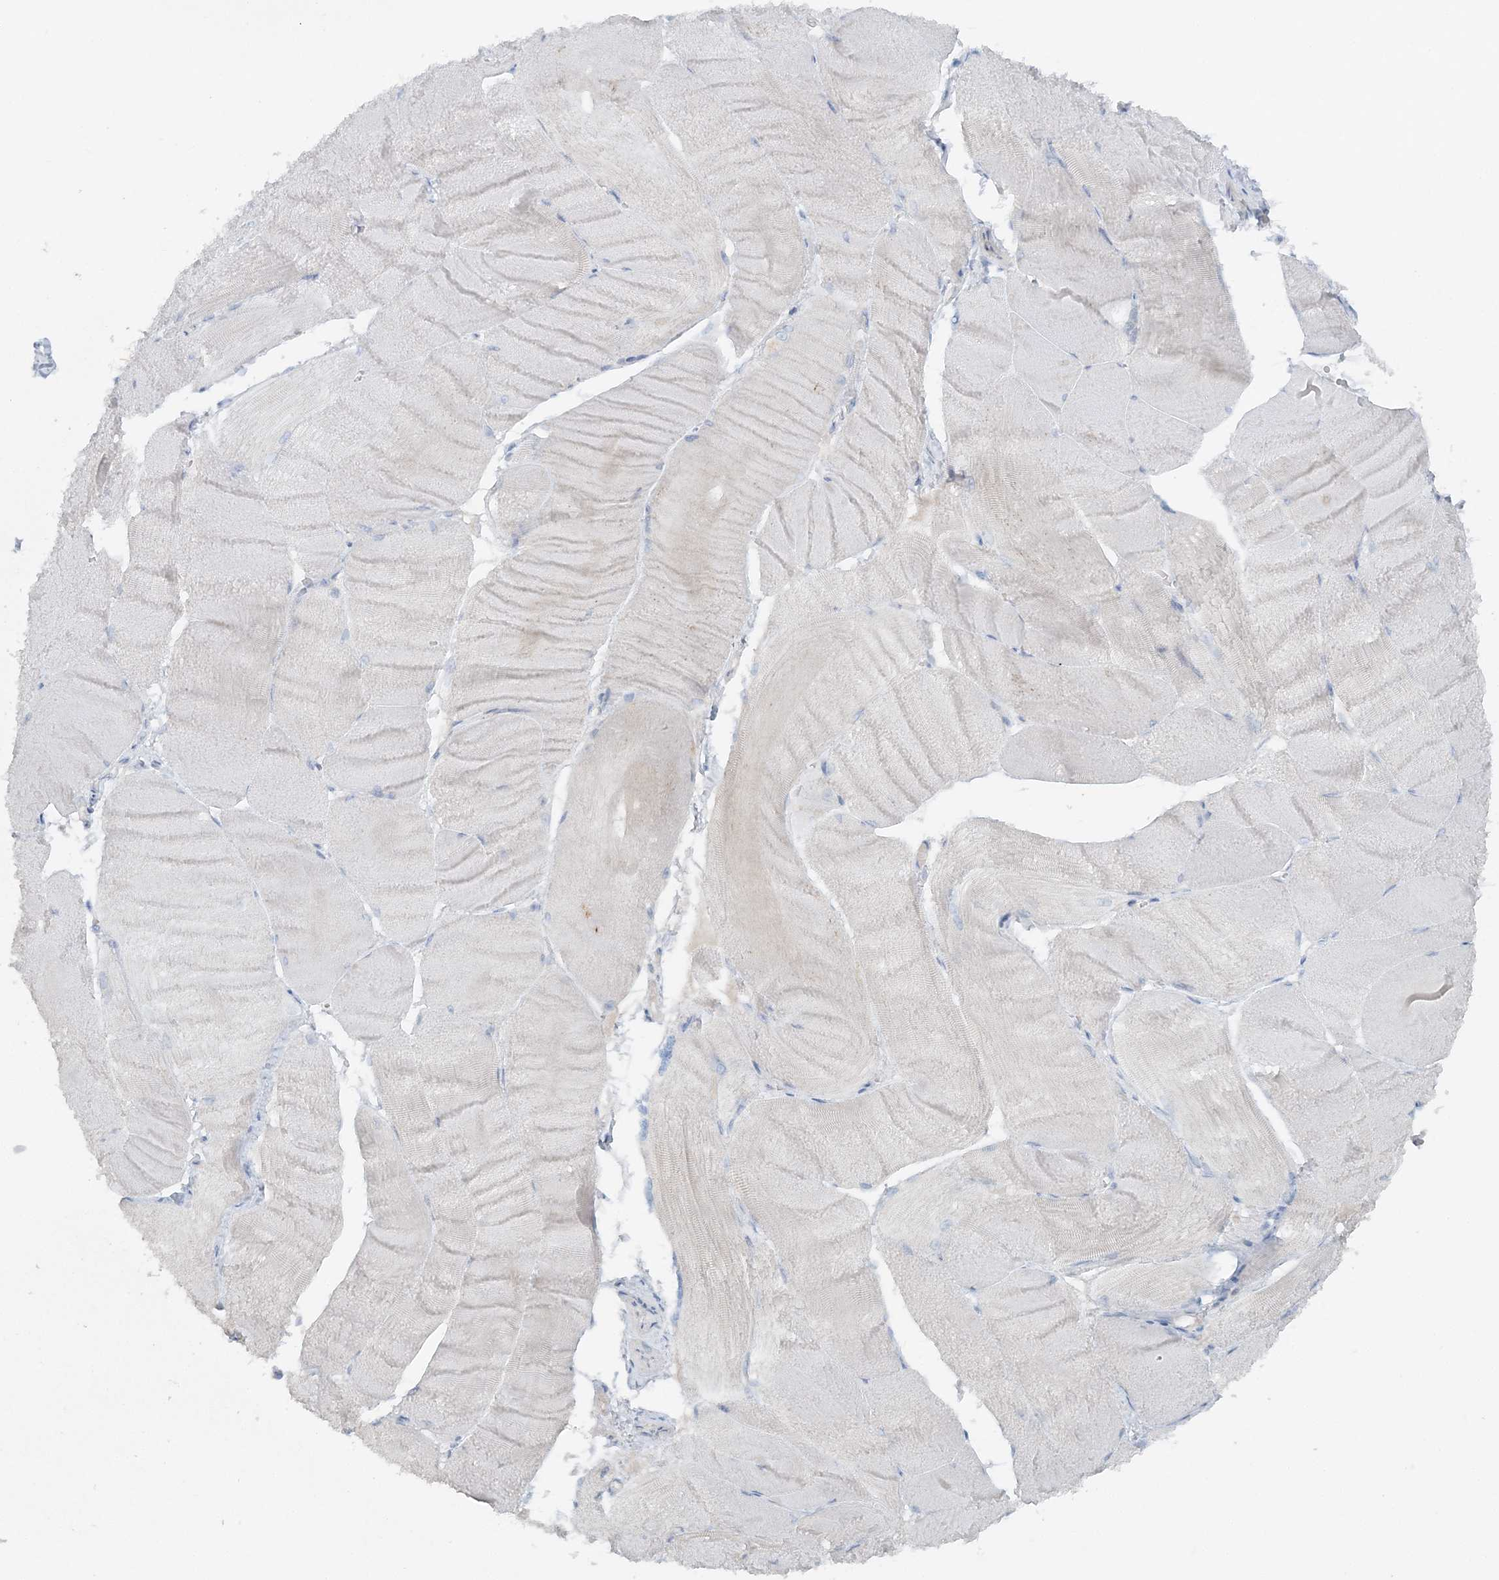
{"staining": {"intensity": "negative", "quantity": "none", "location": "none"}, "tissue": "skeletal muscle", "cell_type": "Myocytes", "image_type": "normal", "snomed": [{"axis": "morphology", "description": "Normal tissue, NOS"}, {"axis": "morphology", "description": "Basal cell carcinoma"}, {"axis": "topography", "description": "Skeletal muscle"}], "caption": "This is an immunohistochemistry (IHC) micrograph of benign skeletal muscle. There is no expression in myocytes.", "gene": "ATP11A", "patient": {"sex": "female", "age": 64}}